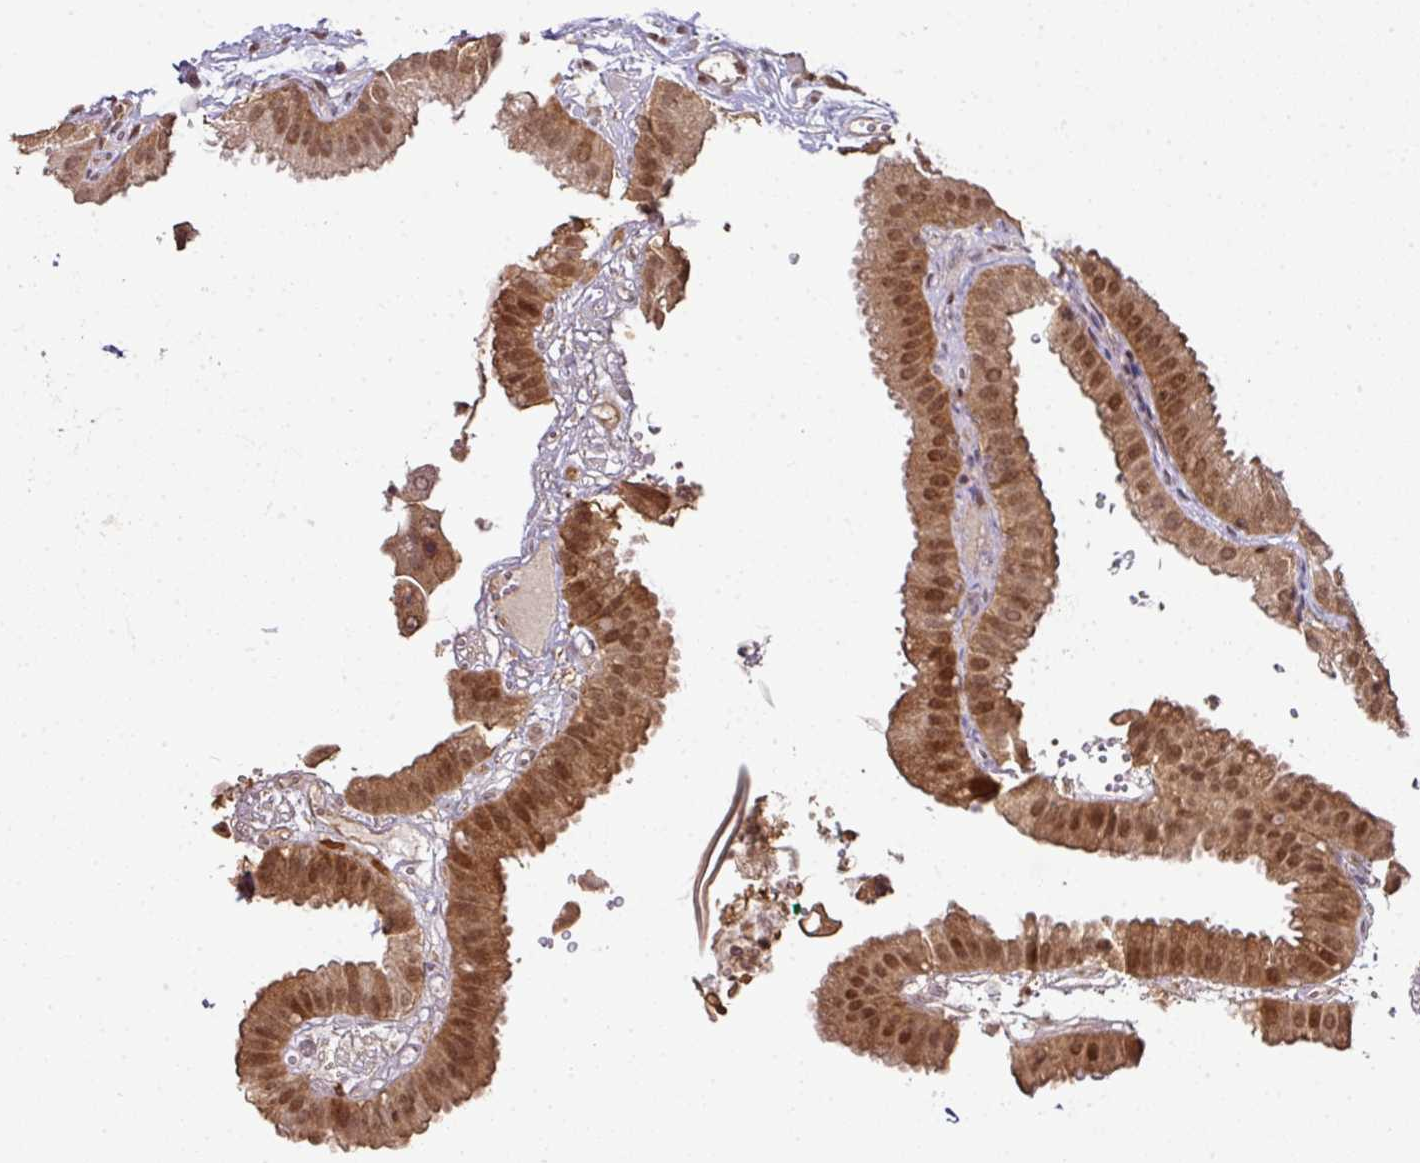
{"staining": {"intensity": "strong", "quantity": ">75%", "location": "cytoplasmic/membranous,nuclear"}, "tissue": "gallbladder", "cell_type": "Glandular cells", "image_type": "normal", "snomed": [{"axis": "morphology", "description": "Normal tissue, NOS"}, {"axis": "topography", "description": "Gallbladder"}], "caption": "Glandular cells reveal high levels of strong cytoplasmic/membranous,nuclear positivity in about >75% of cells in benign gallbladder. (Stains: DAB in brown, nuclei in blue, Microscopy: brightfield microscopy at high magnification).", "gene": "ANKRD18A", "patient": {"sex": "female", "age": 61}}